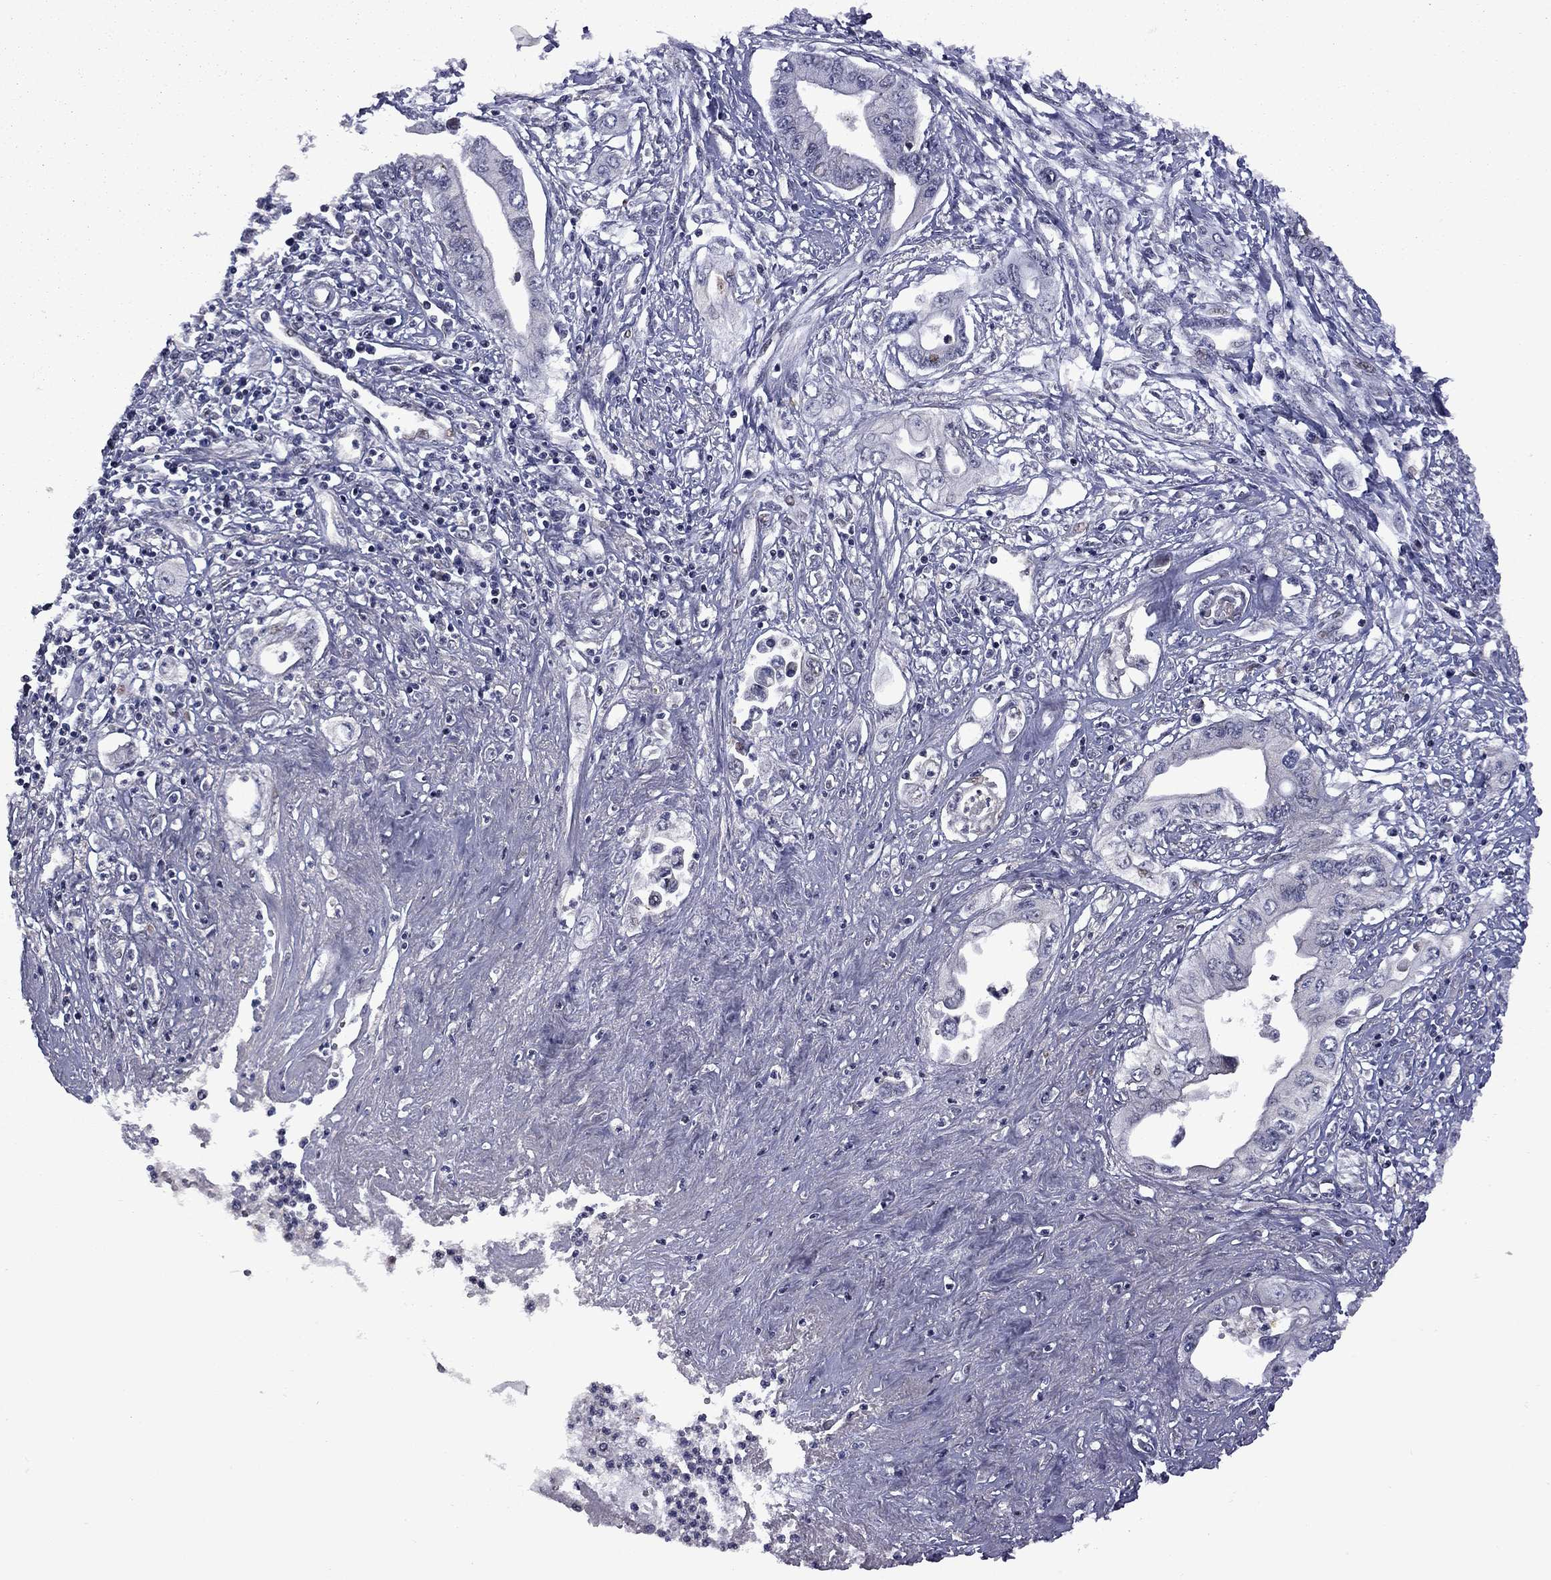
{"staining": {"intensity": "negative", "quantity": "none", "location": "none"}, "tissue": "pancreatic cancer", "cell_type": "Tumor cells", "image_type": "cancer", "snomed": [{"axis": "morphology", "description": "Adenocarcinoma, NOS"}, {"axis": "topography", "description": "Pancreas"}], "caption": "The image displays no significant expression in tumor cells of pancreatic cancer. The staining is performed using DAB (3,3'-diaminobenzidine) brown chromogen with nuclei counter-stained in using hematoxylin.", "gene": "IPP", "patient": {"sex": "female", "age": 62}}